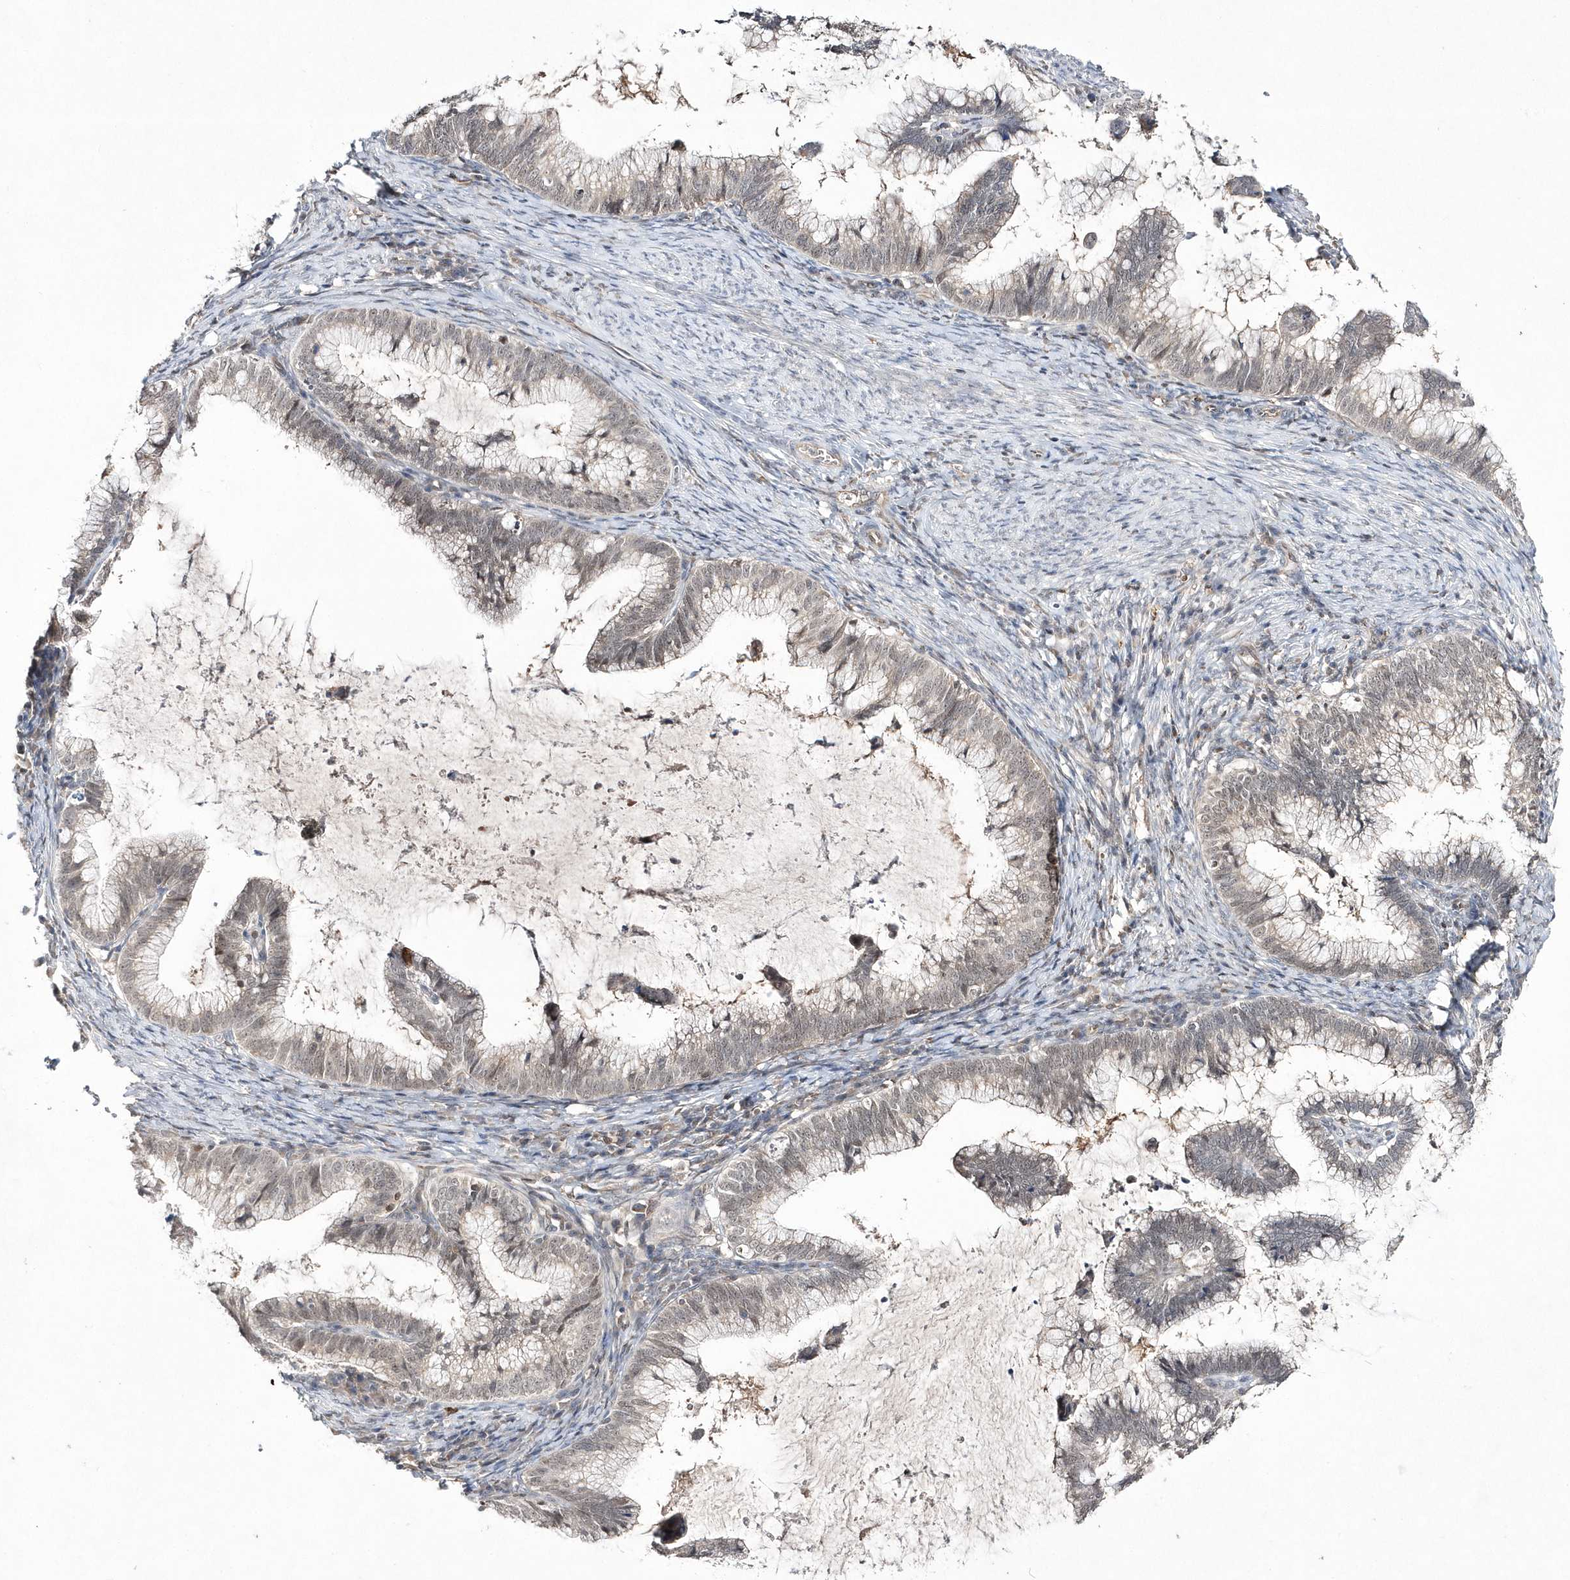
{"staining": {"intensity": "negative", "quantity": "none", "location": "none"}, "tissue": "cervical cancer", "cell_type": "Tumor cells", "image_type": "cancer", "snomed": [{"axis": "morphology", "description": "Adenocarcinoma, NOS"}, {"axis": "topography", "description": "Cervix"}], "caption": "Tumor cells are negative for brown protein staining in cervical adenocarcinoma. (Stains: DAB (3,3'-diaminobenzidine) immunohistochemistry (IHC) with hematoxylin counter stain, Microscopy: brightfield microscopy at high magnification).", "gene": "TMEM132B", "patient": {"sex": "female", "age": 36}}